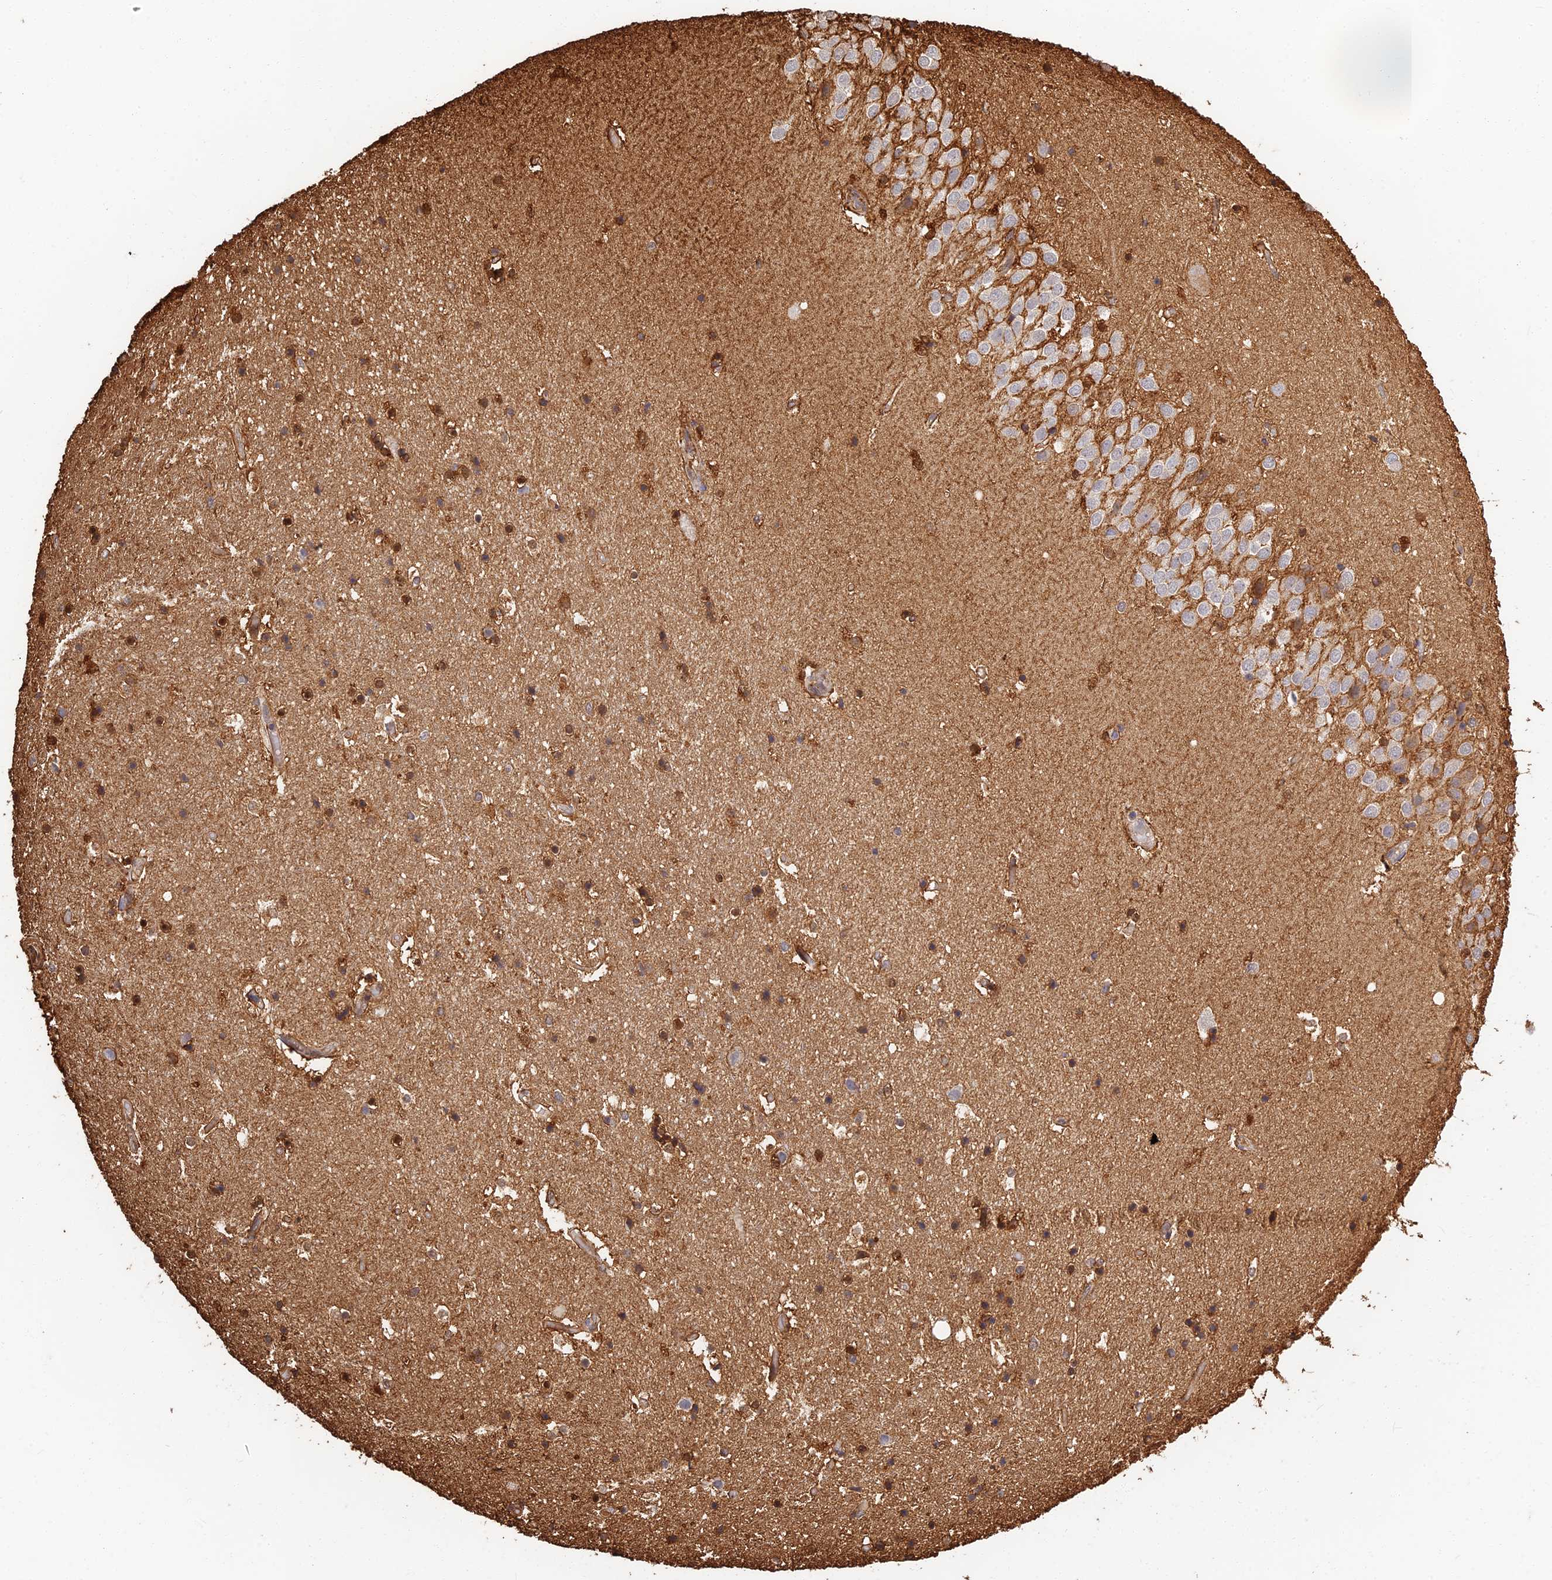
{"staining": {"intensity": "strong", "quantity": "<25%", "location": "cytoplasmic/membranous"}, "tissue": "hippocampus", "cell_type": "Glial cells", "image_type": "normal", "snomed": [{"axis": "morphology", "description": "Normal tissue, NOS"}, {"axis": "topography", "description": "Hippocampus"}], "caption": "Protein staining shows strong cytoplasmic/membranous positivity in approximately <25% of glial cells in normal hippocampus.", "gene": "LRRN3", "patient": {"sex": "female", "age": 52}}